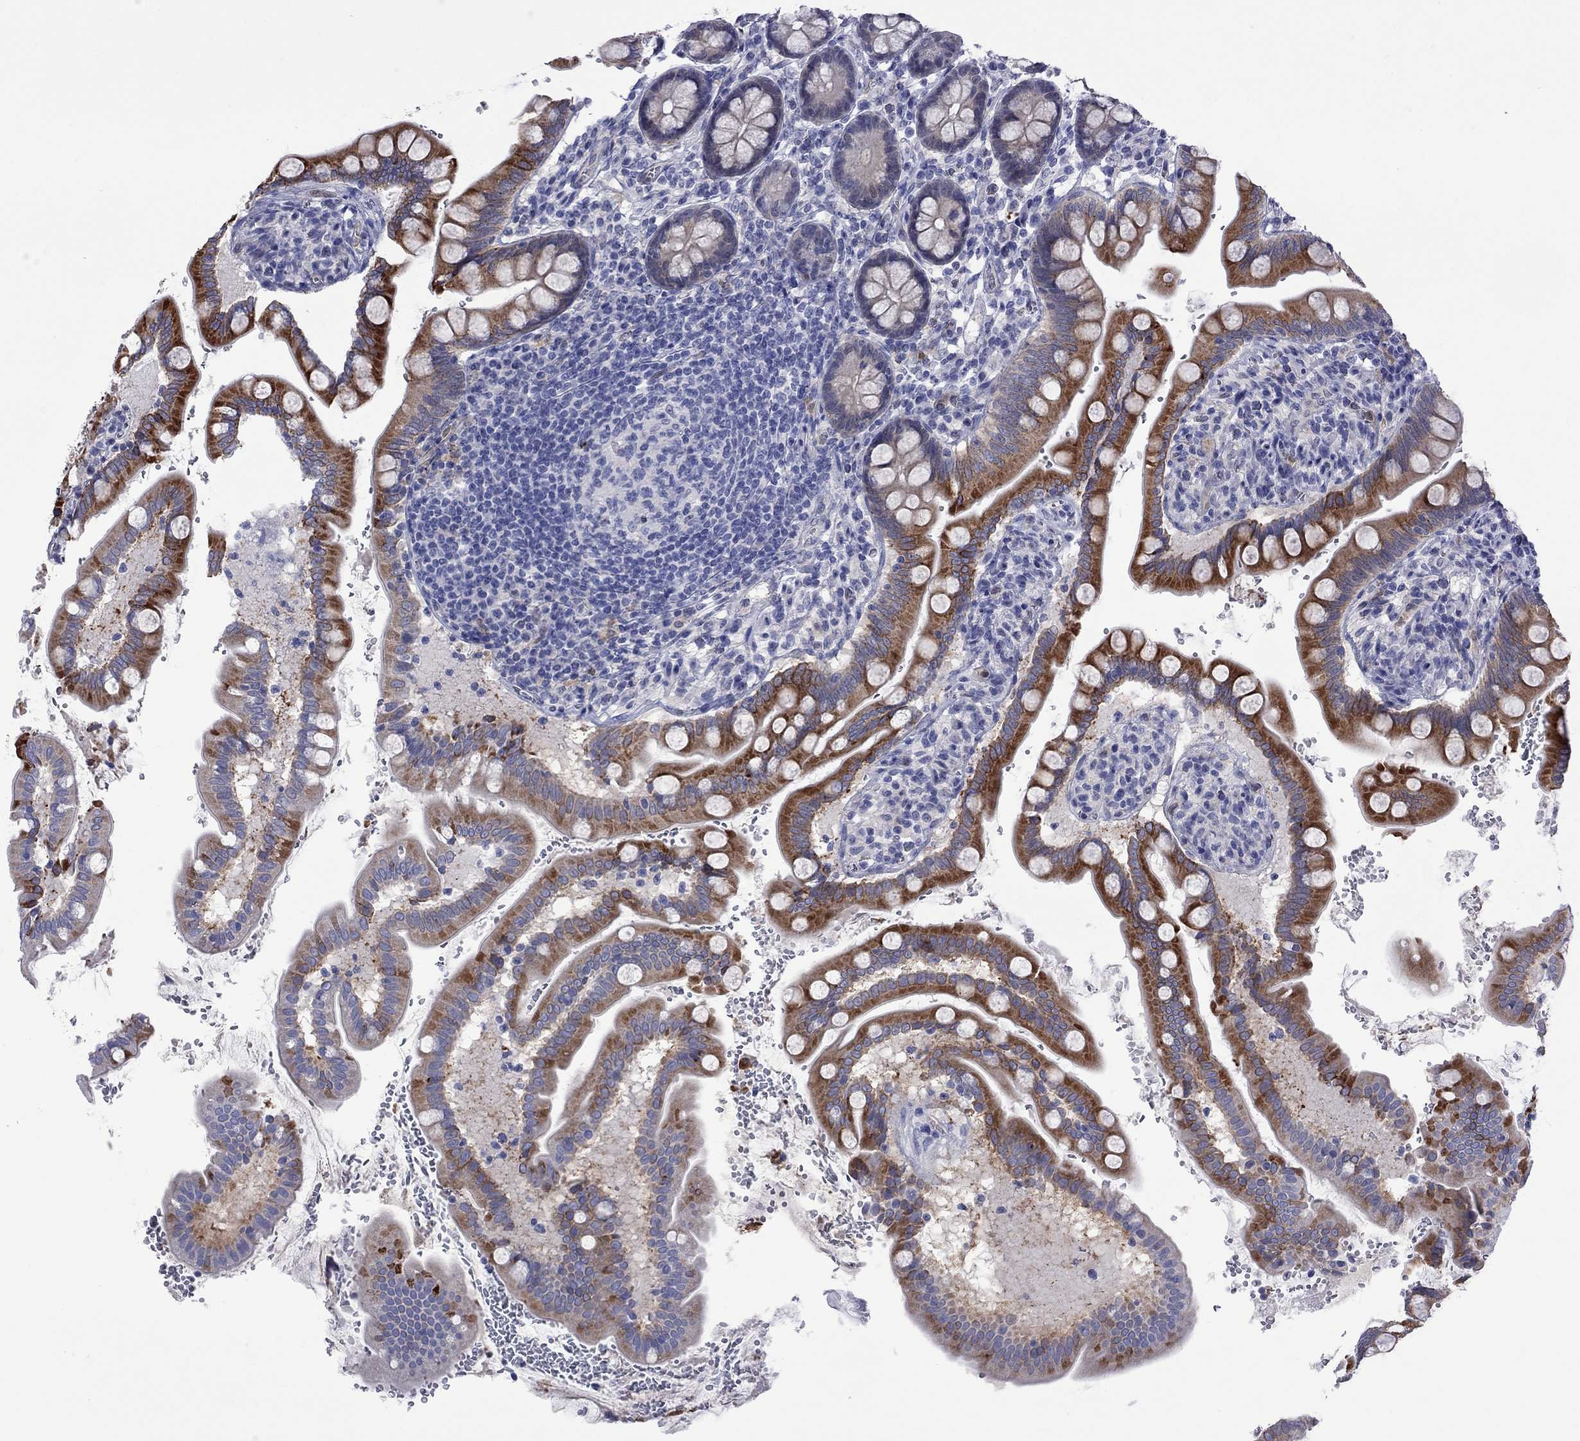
{"staining": {"intensity": "strong", "quantity": ">75%", "location": "cytoplasmic/membranous"}, "tissue": "small intestine", "cell_type": "Glandular cells", "image_type": "normal", "snomed": [{"axis": "morphology", "description": "Normal tissue, NOS"}, {"axis": "topography", "description": "Small intestine"}], "caption": "Immunohistochemistry image of benign small intestine: human small intestine stained using immunohistochemistry (IHC) exhibits high levels of strong protein expression localized specifically in the cytoplasmic/membranous of glandular cells, appearing as a cytoplasmic/membranous brown color.", "gene": "CTNNBIP1", "patient": {"sex": "female", "age": 56}}